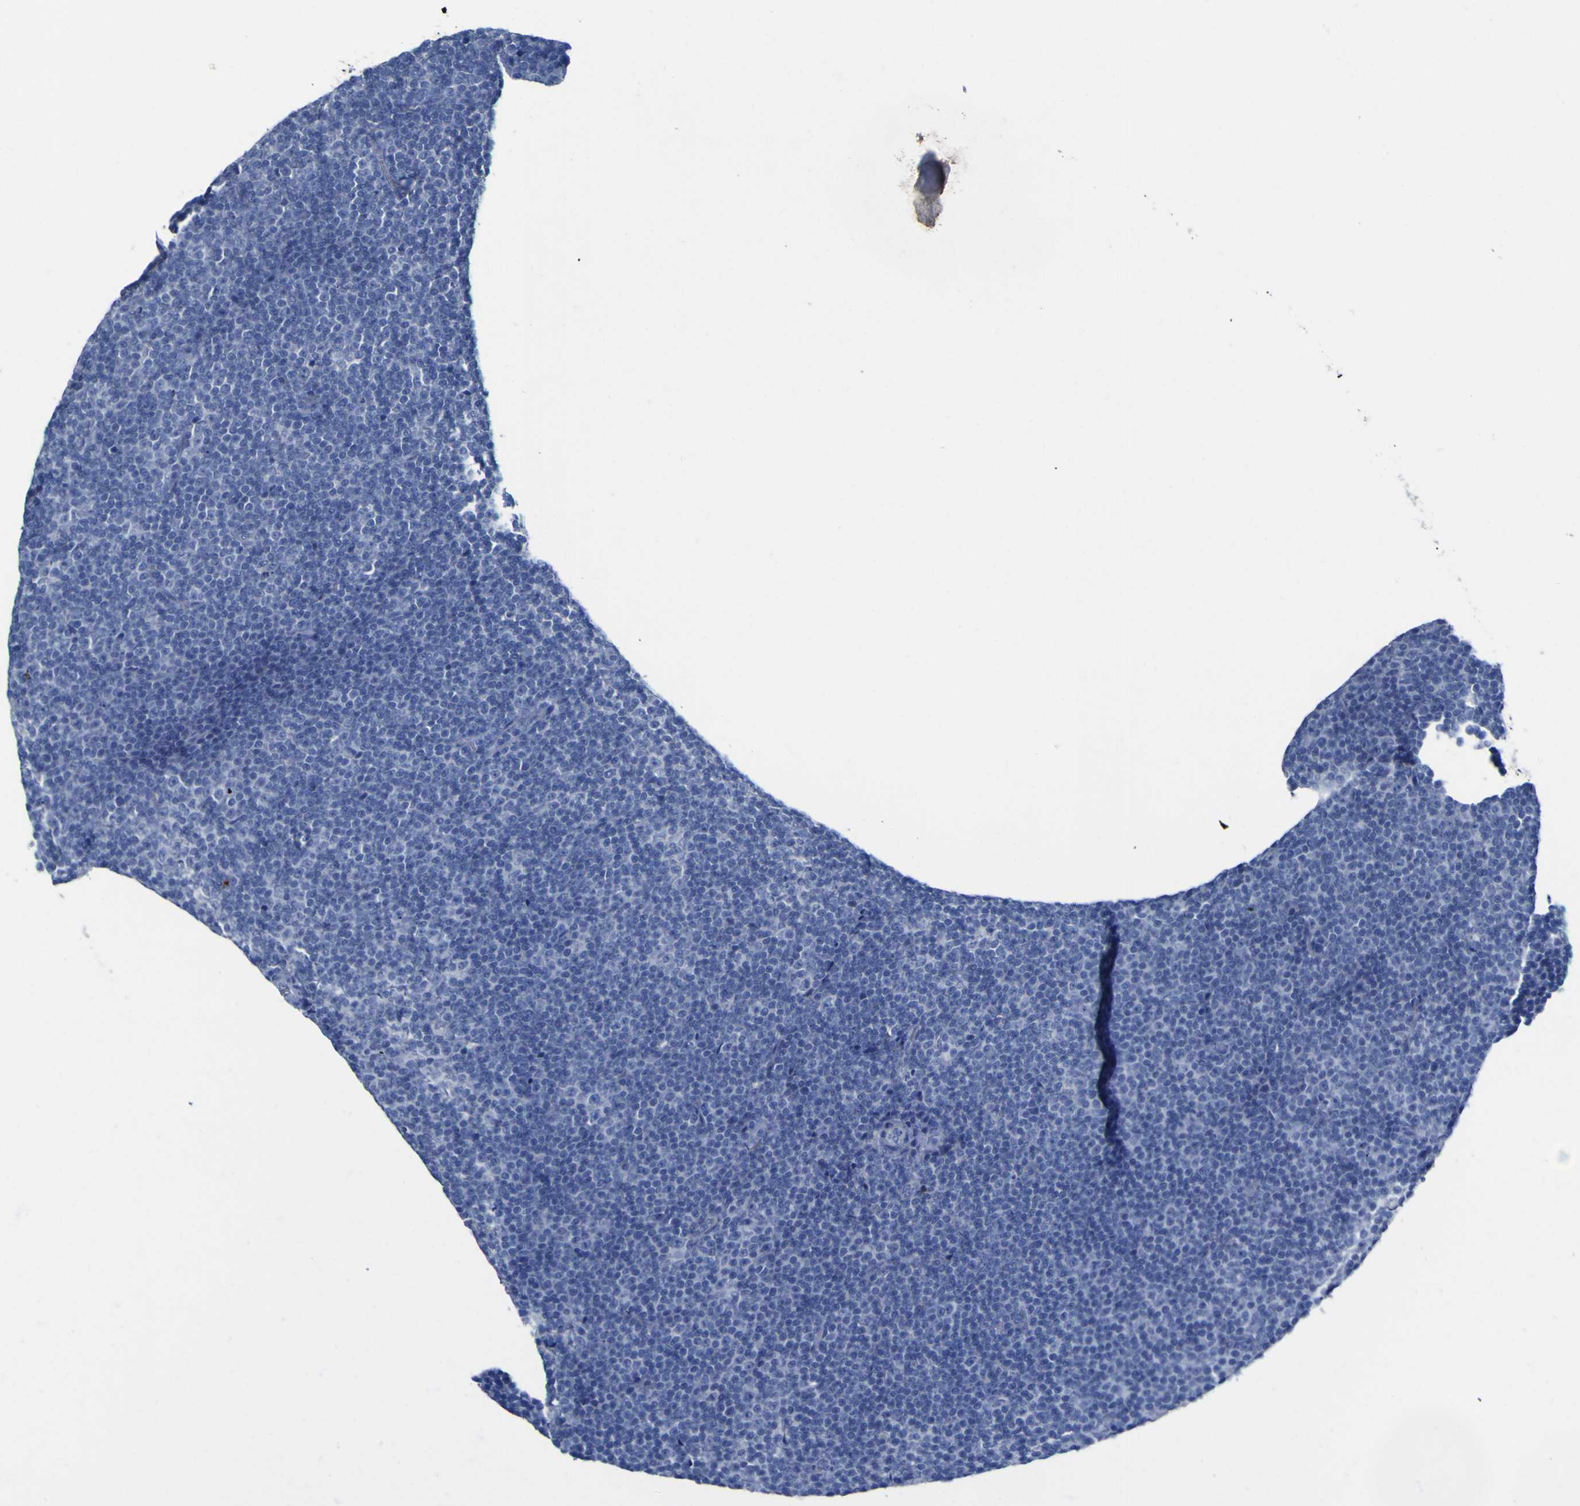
{"staining": {"intensity": "negative", "quantity": "none", "location": "none"}, "tissue": "lymphoma", "cell_type": "Tumor cells", "image_type": "cancer", "snomed": [{"axis": "morphology", "description": "Malignant lymphoma, non-Hodgkin's type, Low grade"}, {"axis": "topography", "description": "Lymph node"}], "caption": "A histopathology image of lymphoma stained for a protein reveals no brown staining in tumor cells. Nuclei are stained in blue.", "gene": "GCM1", "patient": {"sex": "female", "age": 67}}